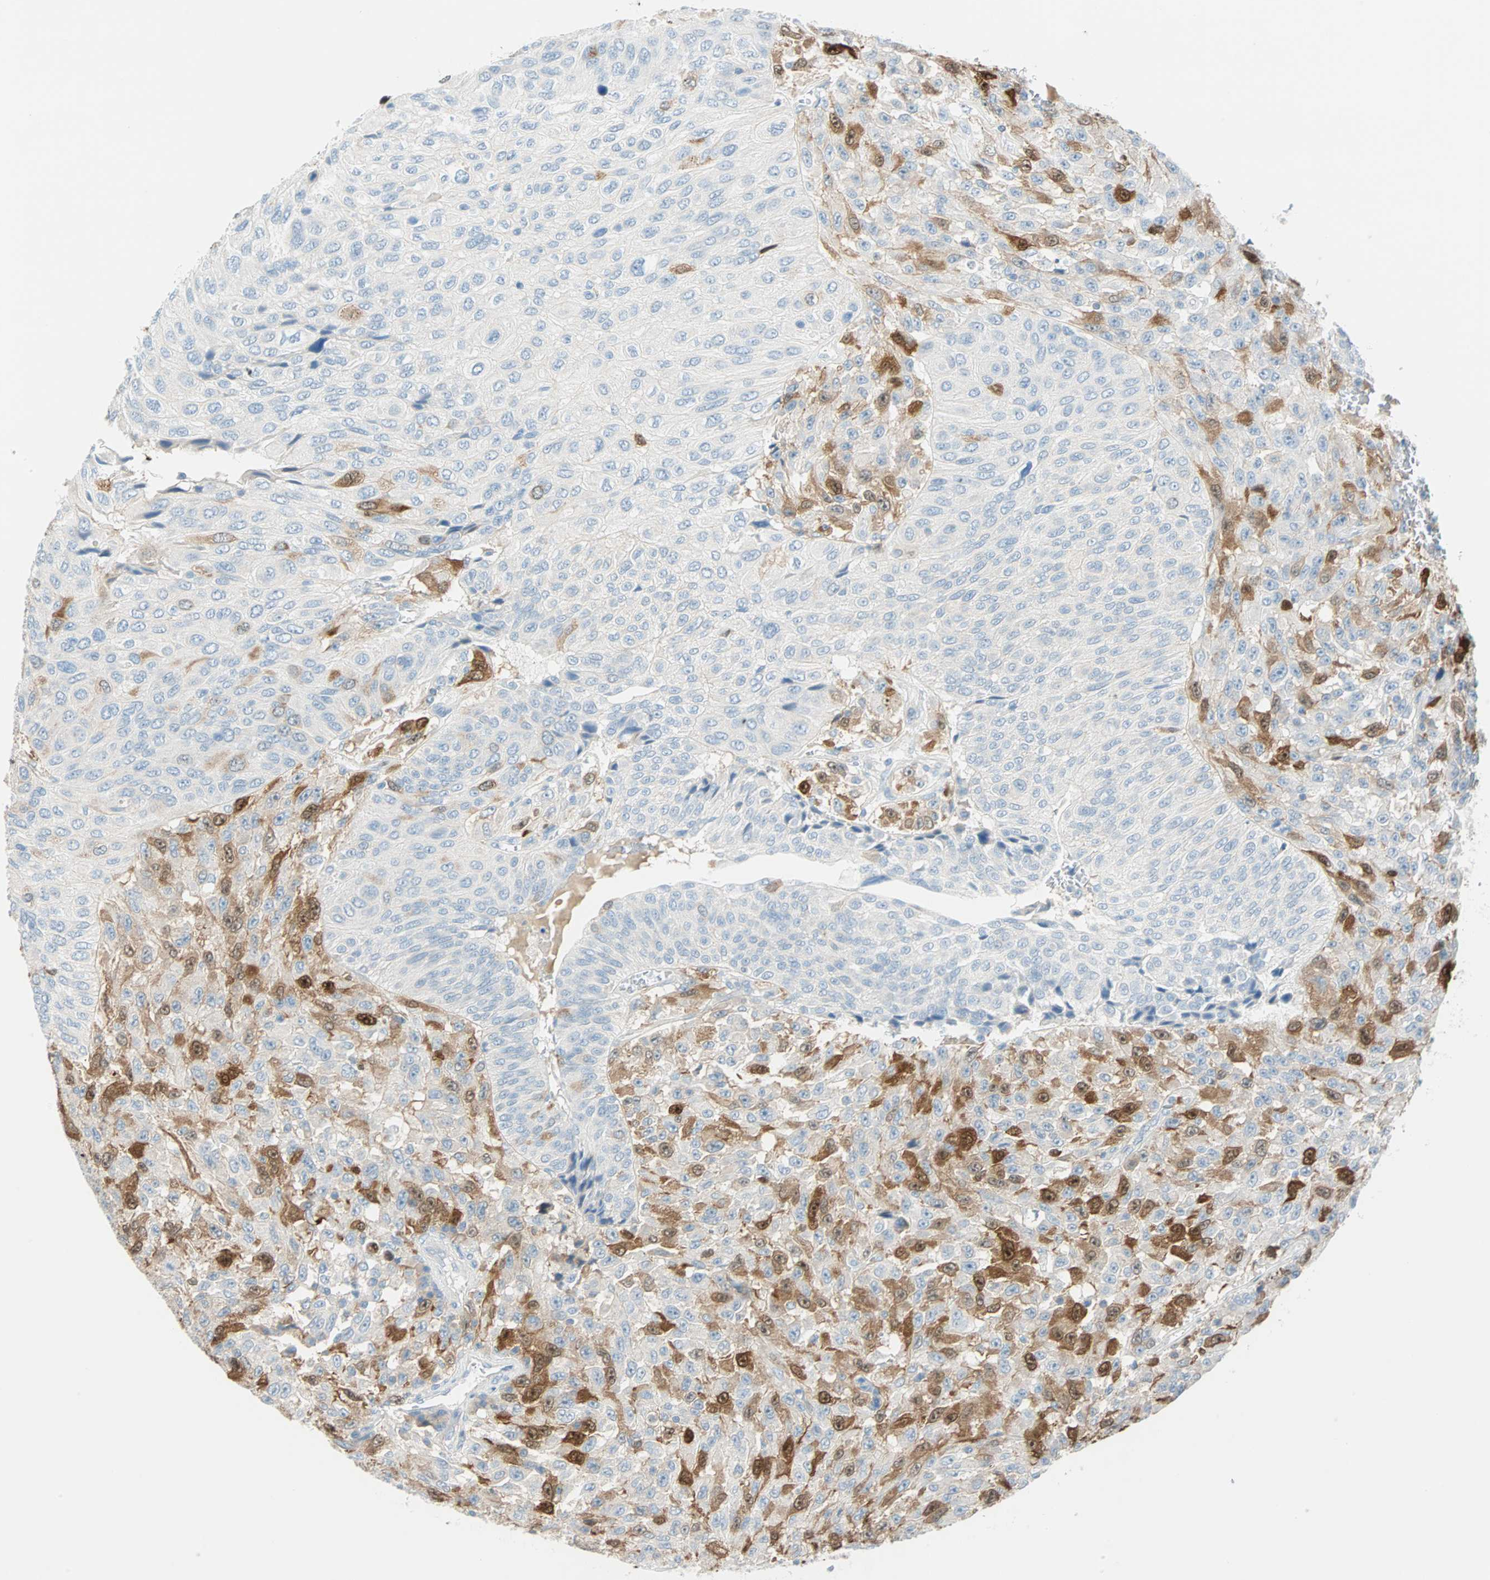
{"staining": {"intensity": "moderate", "quantity": "25%-75%", "location": "cytoplasmic/membranous,nuclear"}, "tissue": "urothelial cancer", "cell_type": "Tumor cells", "image_type": "cancer", "snomed": [{"axis": "morphology", "description": "Urothelial carcinoma, High grade"}, {"axis": "topography", "description": "Urinary bladder"}], "caption": "High-power microscopy captured an immunohistochemistry (IHC) image of high-grade urothelial carcinoma, revealing moderate cytoplasmic/membranous and nuclear positivity in approximately 25%-75% of tumor cells. (DAB IHC with brightfield microscopy, high magnification).", "gene": "PTTG1", "patient": {"sex": "male", "age": 66}}